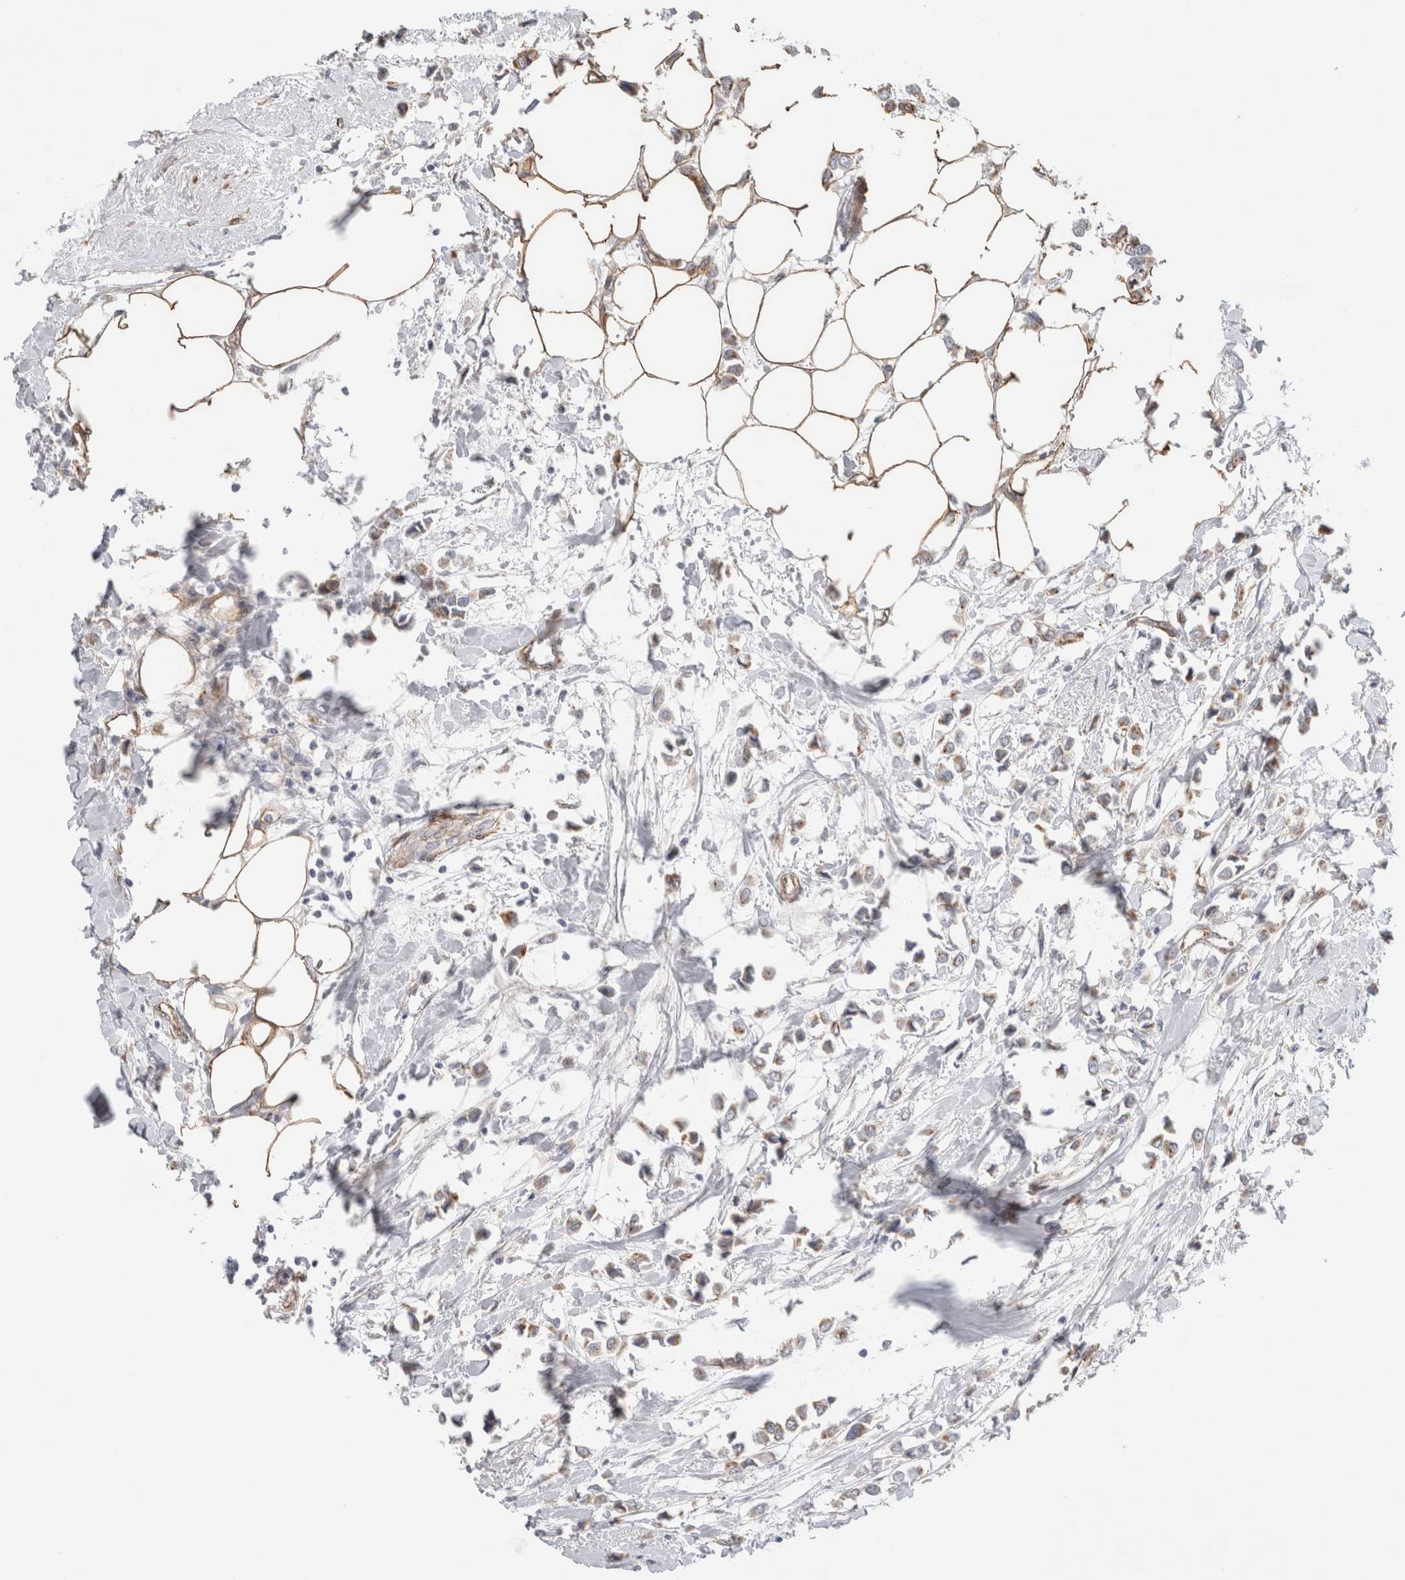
{"staining": {"intensity": "weak", "quantity": ">75%", "location": "cytoplasmic/membranous"}, "tissue": "breast cancer", "cell_type": "Tumor cells", "image_type": "cancer", "snomed": [{"axis": "morphology", "description": "Lobular carcinoma"}, {"axis": "topography", "description": "Breast"}], "caption": "This is an image of immunohistochemistry staining of breast cancer (lobular carcinoma), which shows weak positivity in the cytoplasmic/membranous of tumor cells.", "gene": "CAAP1", "patient": {"sex": "female", "age": 51}}